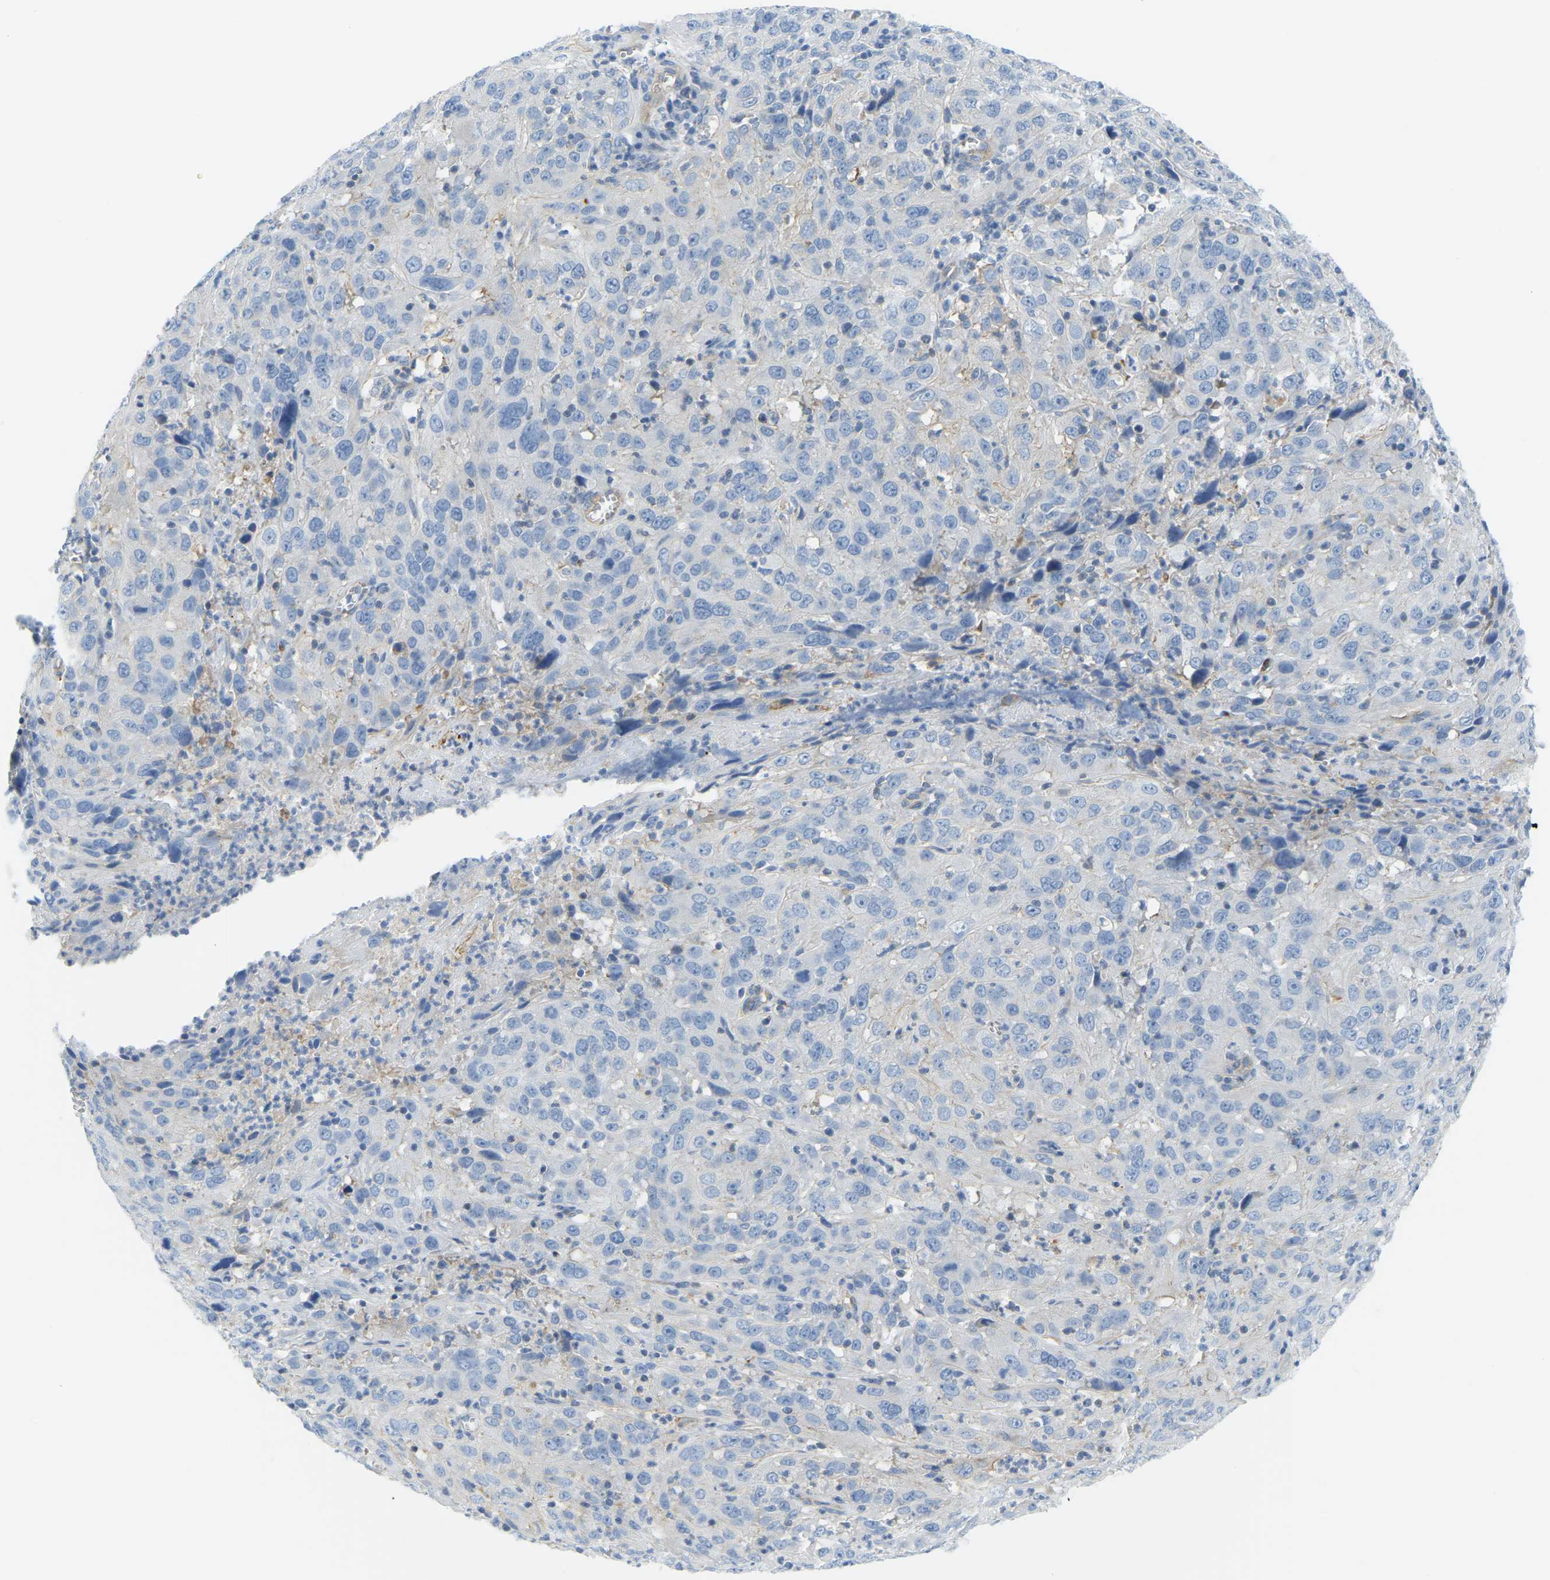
{"staining": {"intensity": "negative", "quantity": "none", "location": "none"}, "tissue": "cervical cancer", "cell_type": "Tumor cells", "image_type": "cancer", "snomed": [{"axis": "morphology", "description": "Squamous cell carcinoma, NOS"}, {"axis": "topography", "description": "Cervix"}], "caption": "Immunohistochemistry photomicrograph of neoplastic tissue: cervical cancer (squamous cell carcinoma) stained with DAB demonstrates no significant protein positivity in tumor cells.", "gene": "MYL3", "patient": {"sex": "female", "age": 32}}